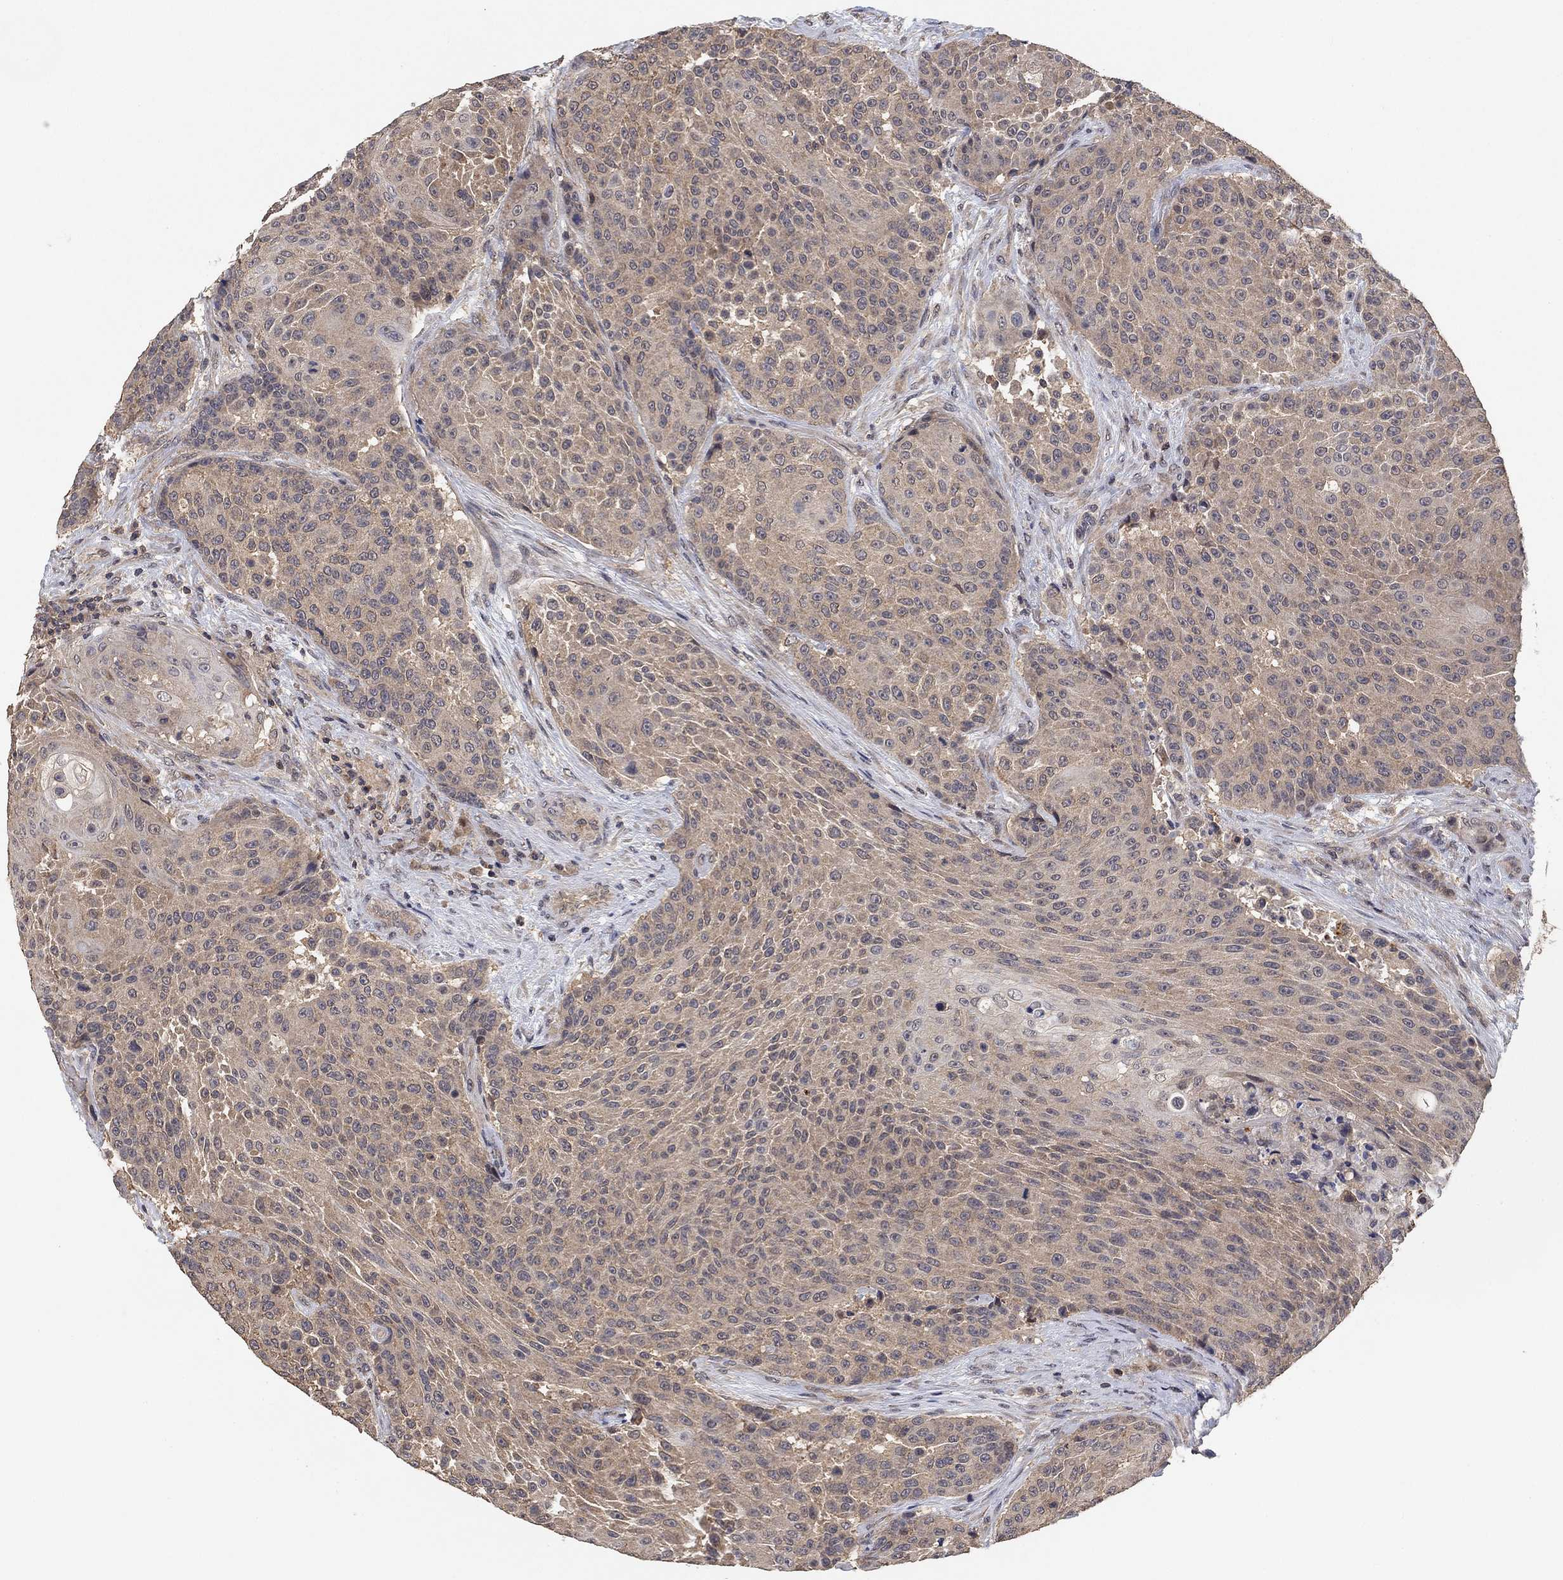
{"staining": {"intensity": "negative", "quantity": "none", "location": "none"}, "tissue": "urothelial cancer", "cell_type": "Tumor cells", "image_type": "cancer", "snomed": [{"axis": "morphology", "description": "Urothelial carcinoma, High grade"}, {"axis": "topography", "description": "Urinary bladder"}], "caption": "Urothelial cancer was stained to show a protein in brown. There is no significant staining in tumor cells.", "gene": "CCDC43", "patient": {"sex": "female", "age": 63}}